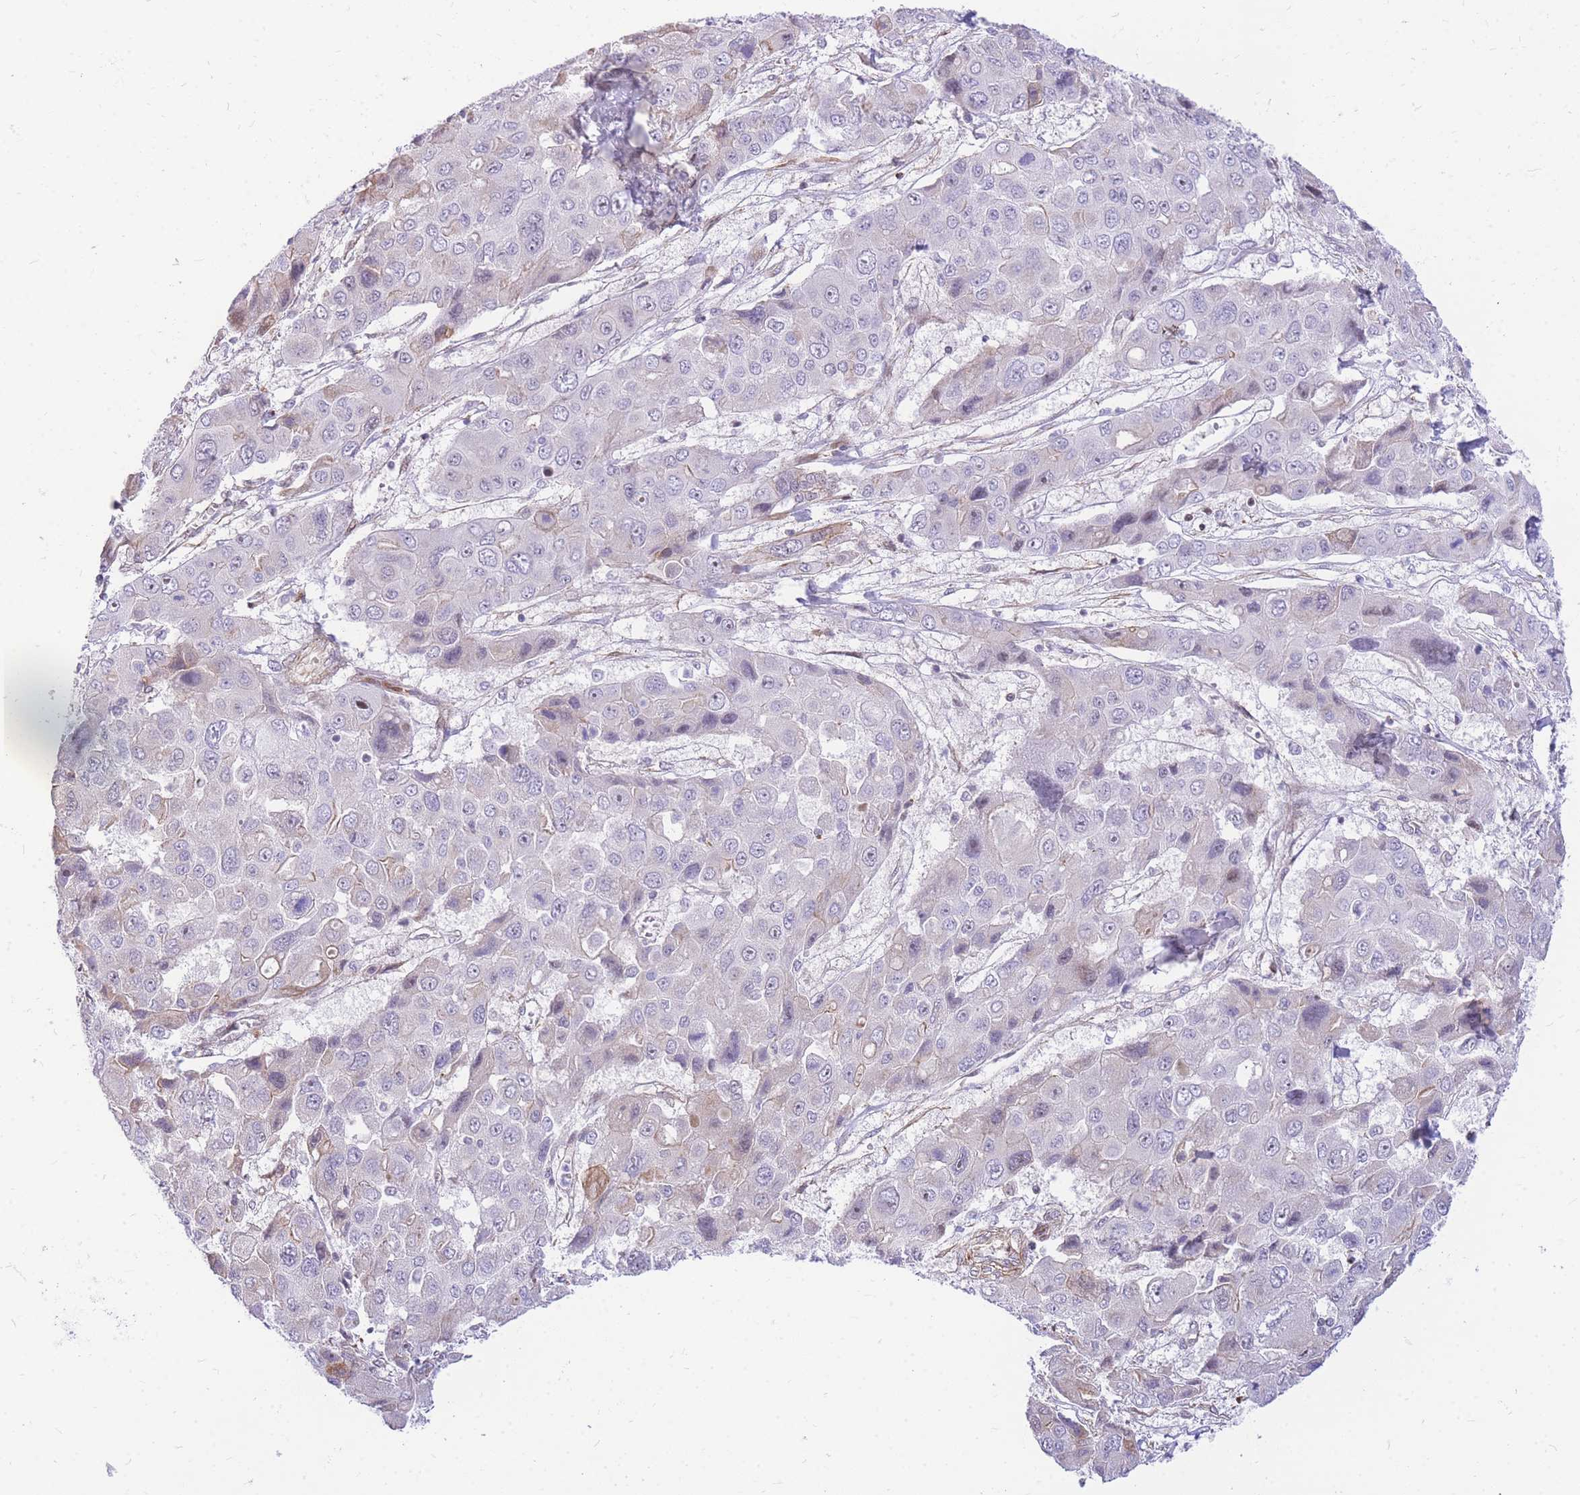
{"staining": {"intensity": "negative", "quantity": "none", "location": "none"}, "tissue": "liver cancer", "cell_type": "Tumor cells", "image_type": "cancer", "snomed": [{"axis": "morphology", "description": "Cholangiocarcinoma"}, {"axis": "topography", "description": "Liver"}], "caption": "IHC of liver cholangiocarcinoma exhibits no staining in tumor cells. (Immunohistochemistry (ihc), brightfield microscopy, high magnification).", "gene": "S100PBP", "patient": {"sex": "male", "age": 67}}